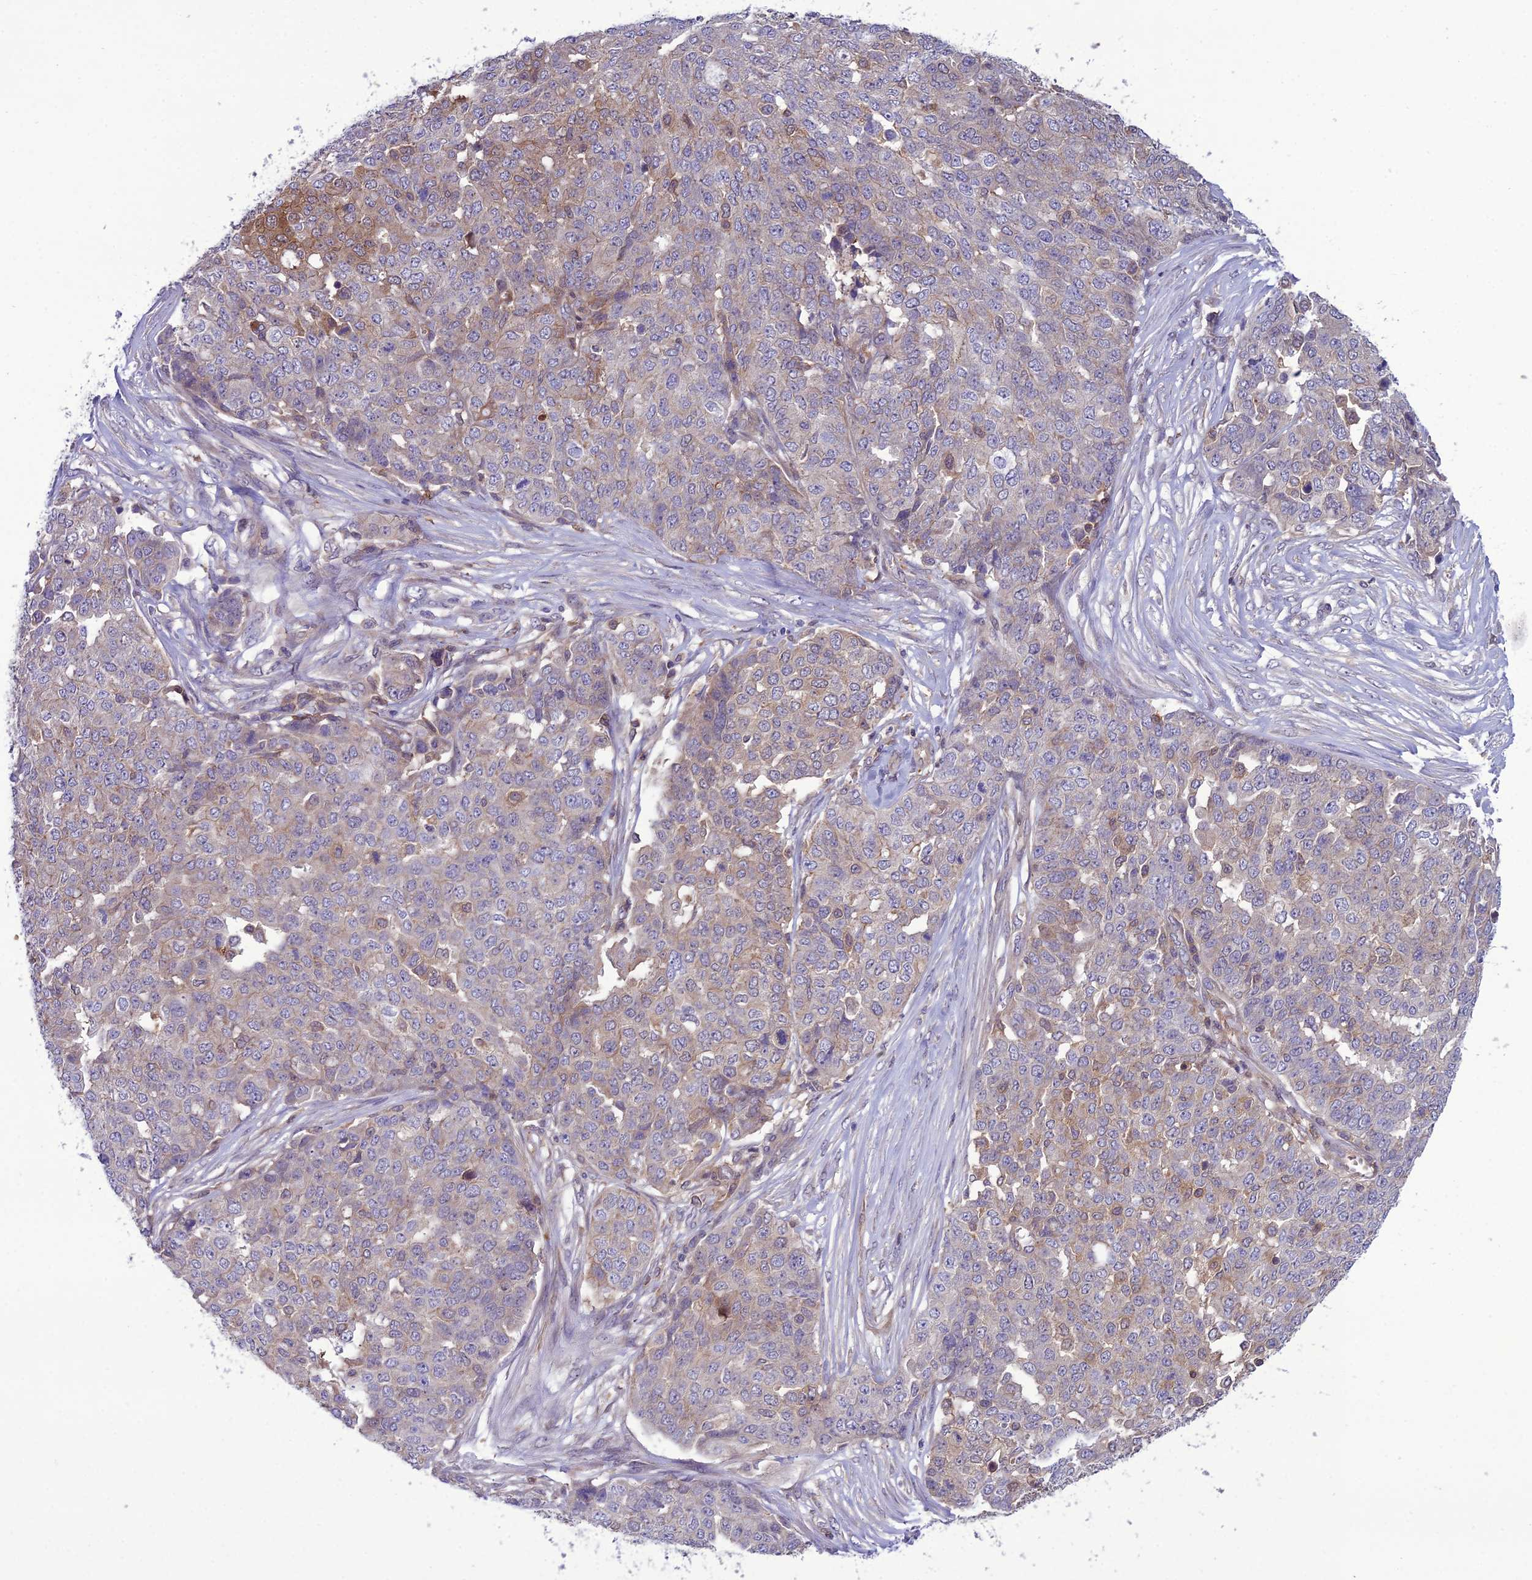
{"staining": {"intensity": "weak", "quantity": "<25%", "location": "cytoplasmic/membranous,nuclear"}, "tissue": "ovarian cancer", "cell_type": "Tumor cells", "image_type": "cancer", "snomed": [{"axis": "morphology", "description": "Cystadenocarcinoma, serous, NOS"}, {"axis": "topography", "description": "Soft tissue"}, {"axis": "topography", "description": "Ovary"}], "caption": "This micrograph is of ovarian serous cystadenocarcinoma stained with immunohistochemistry (IHC) to label a protein in brown with the nuclei are counter-stained blue. There is no staining in tumor cells.", "gene": "GDF6", "patient": {"sex": "female", "age": 57}}